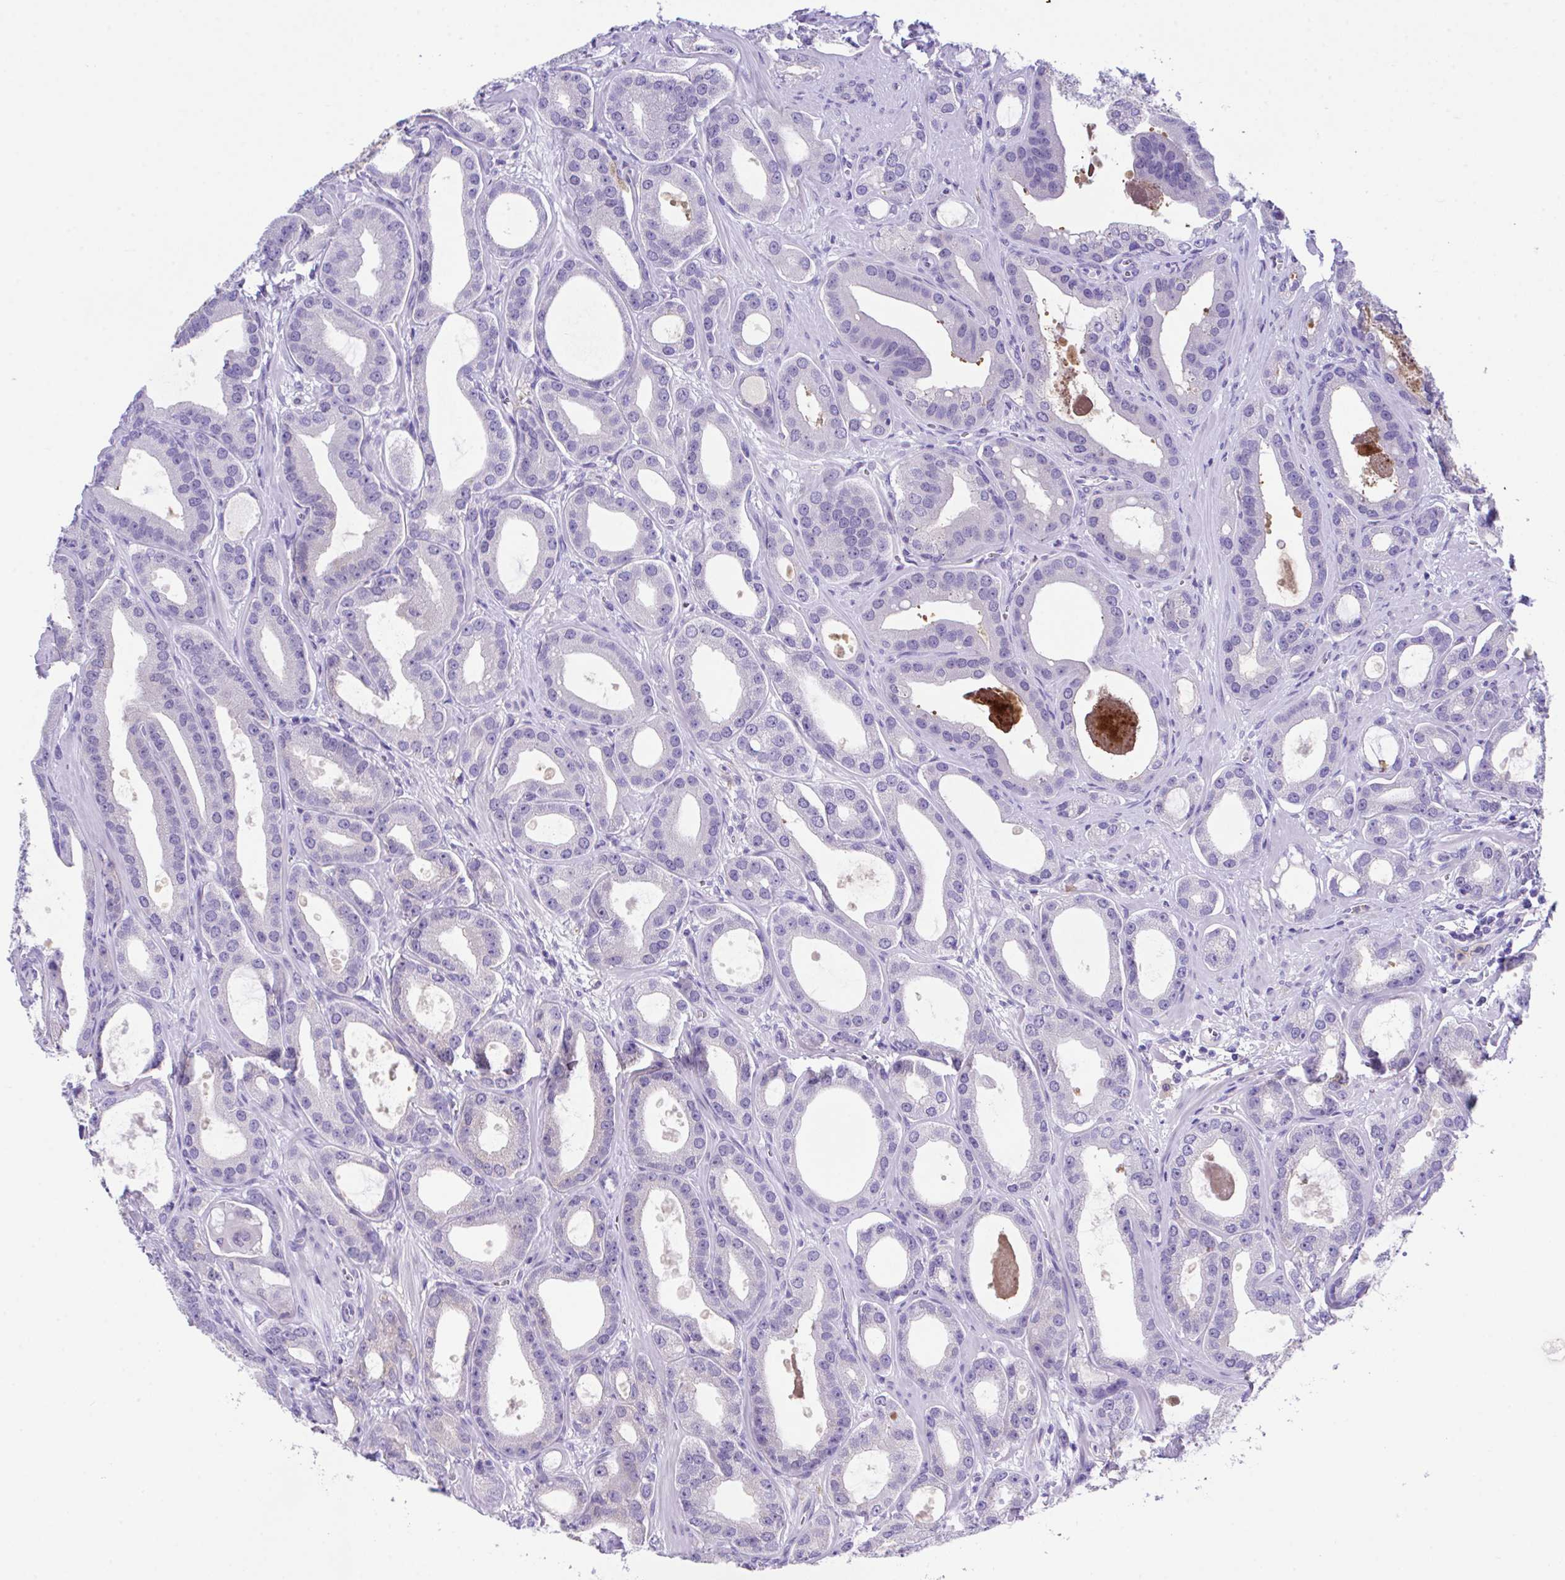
{"staining": {"intensity": "weak", "quantity": "25%-75%", "location": "cytoplasmic/membranous"}, "tissue": "prostate cancer", "cell_type": "Tumor cells", "image_type": "cancer", "snomed": [{"axis": "morphology", "description": "Adenocarcinoma, High grade"}, {"axis": "topography", "description": "Prostate"}], "caption": "The image displays a brown stain indicating the presence of a protein in the cytoplasmic/membranous of tumor cells in prostate cancer.", "gene": "HOXB4", "patient": {"sex": "male", "age": 65}}